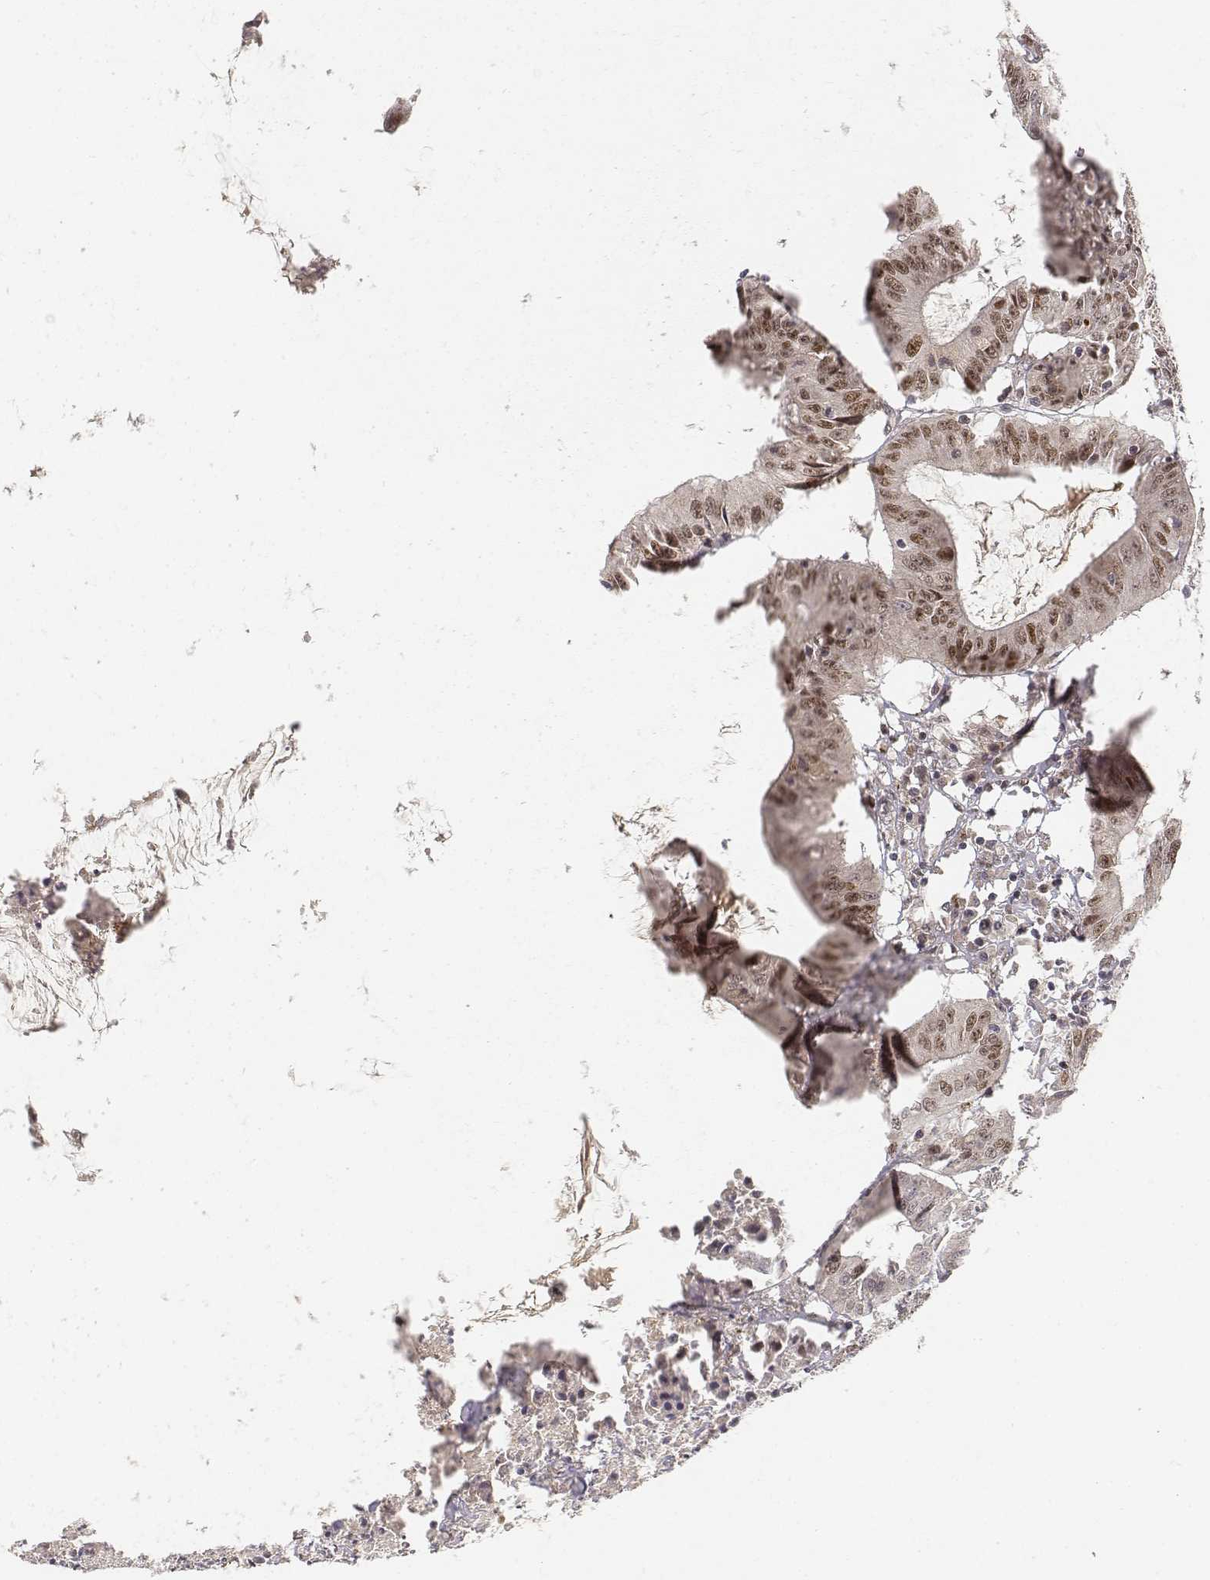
{"staining": {"intensity": "moderate", "quantity": ">75%", "location": "nuclear"}, "tissue": "colorectal cancer", "cell_type": "Tumor cells", "image_type": "cancer", "snomed": [{"axis": "morphology", "description": "Adenocarcinoma, NOS"}, {"axis": "topography", "description": "Colon"}], "caption": "A brown stain shows moderate nuclear expression of a protein in human colorectal cancer (adenocarcinoma) tumor cells. (DAB (3,3'-diaminobenzidine) = brown stain, brightfield microscopy at high magnification).", "gene": "FANCD2", "patient": {"sex": "male", "age": 33}}